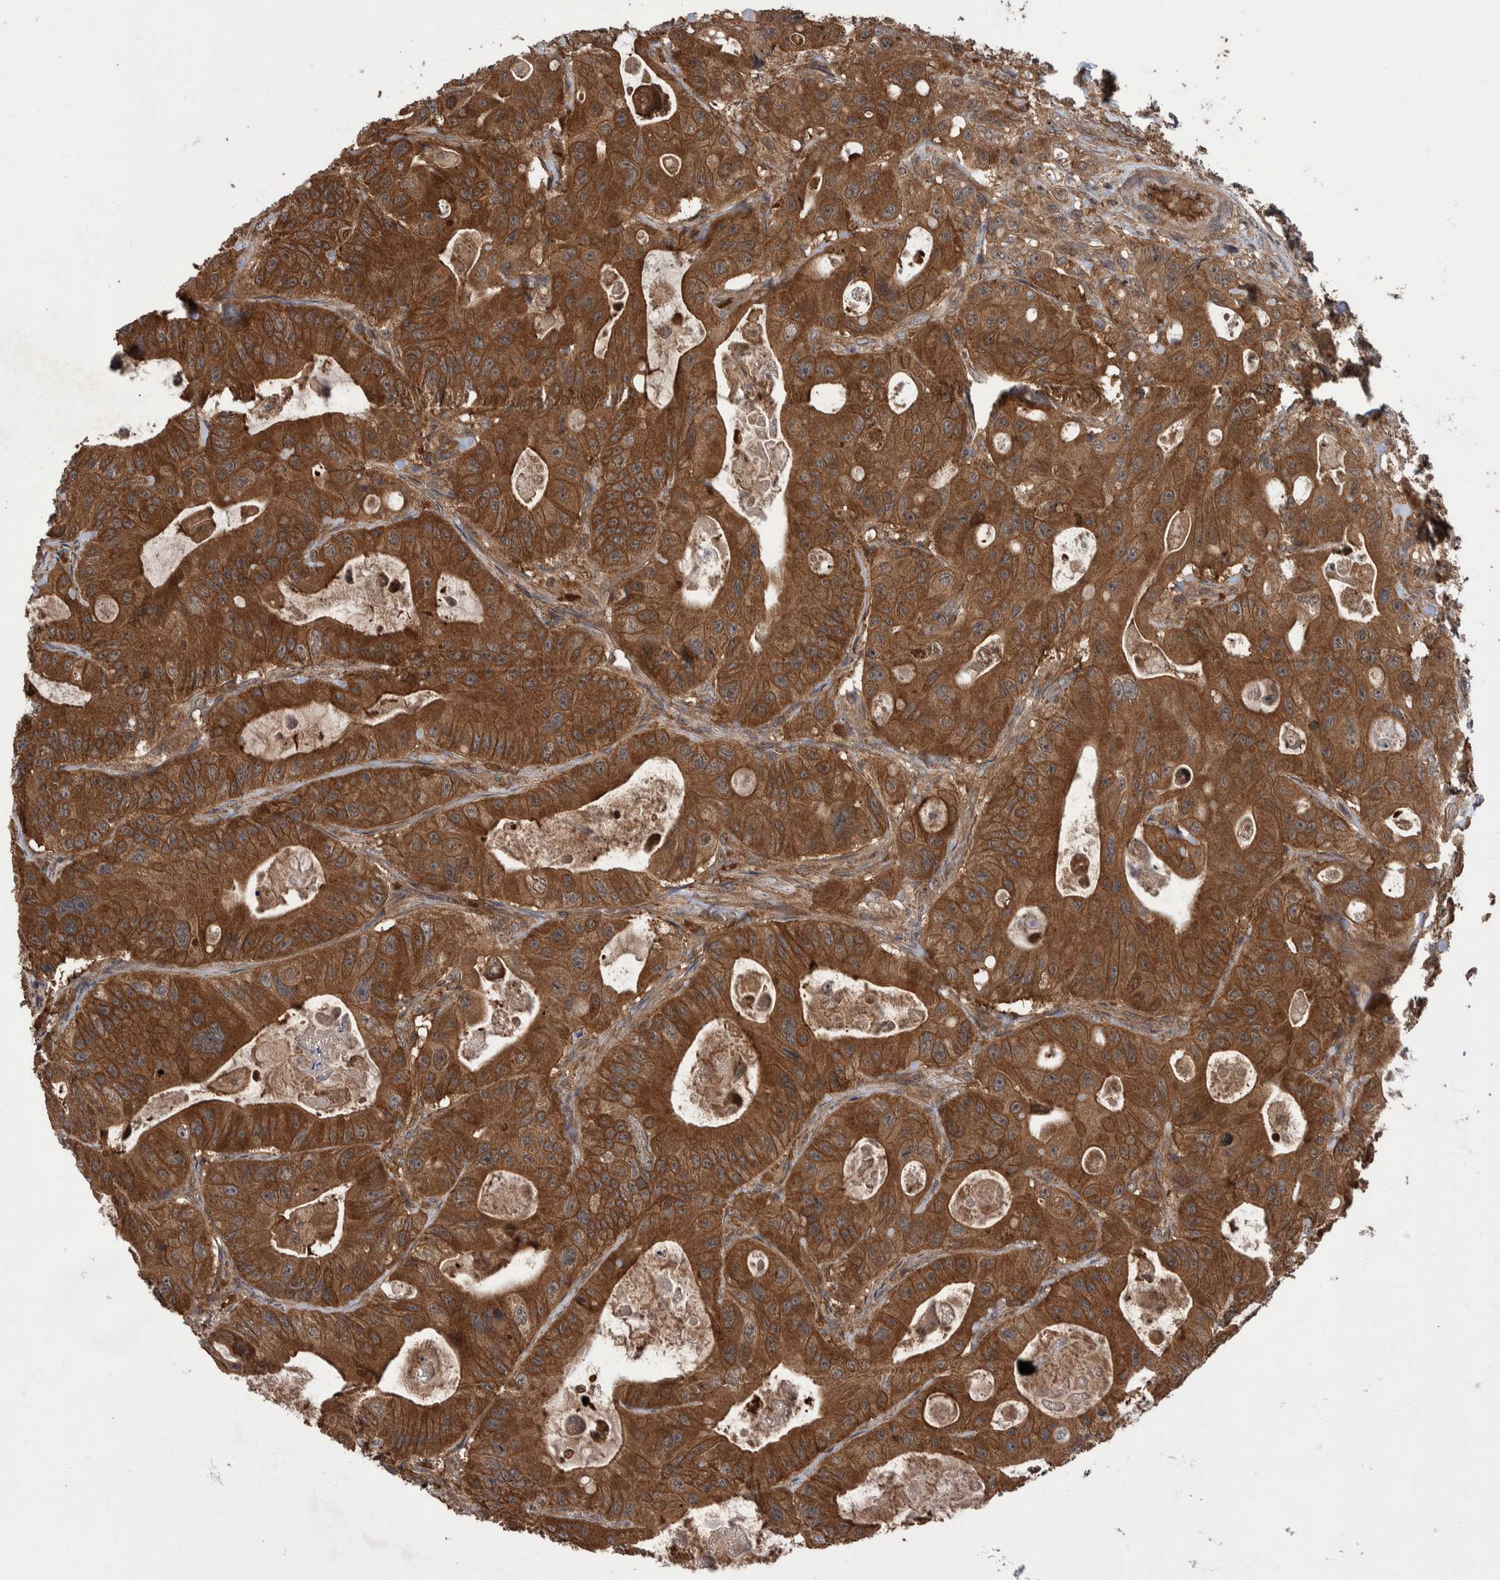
{"staining": {"intensity": "strong", "quantity": ">75%", "location": "cytoplasmic/membranous"}, "tissue": "colorectal cancer", "cell_type": "Tumor cells", "image_type": "cancer", "snomed": [{"axis": "morphology", "description": "Adenocarcinoma, NOS"}, {"axis": "topography", "description": "Colon"}], "caption": "Immunohistochemistry (IHC) of colorectal cancer reveals high levels of strong cytoplasmic/membranous staining in approximately >75% of tumor cells. Ihc stains the protein of interest in brown and the nuclei are stained blue.", "gene": "VBP1", "patient": {"sex": "female", "age": 46}}